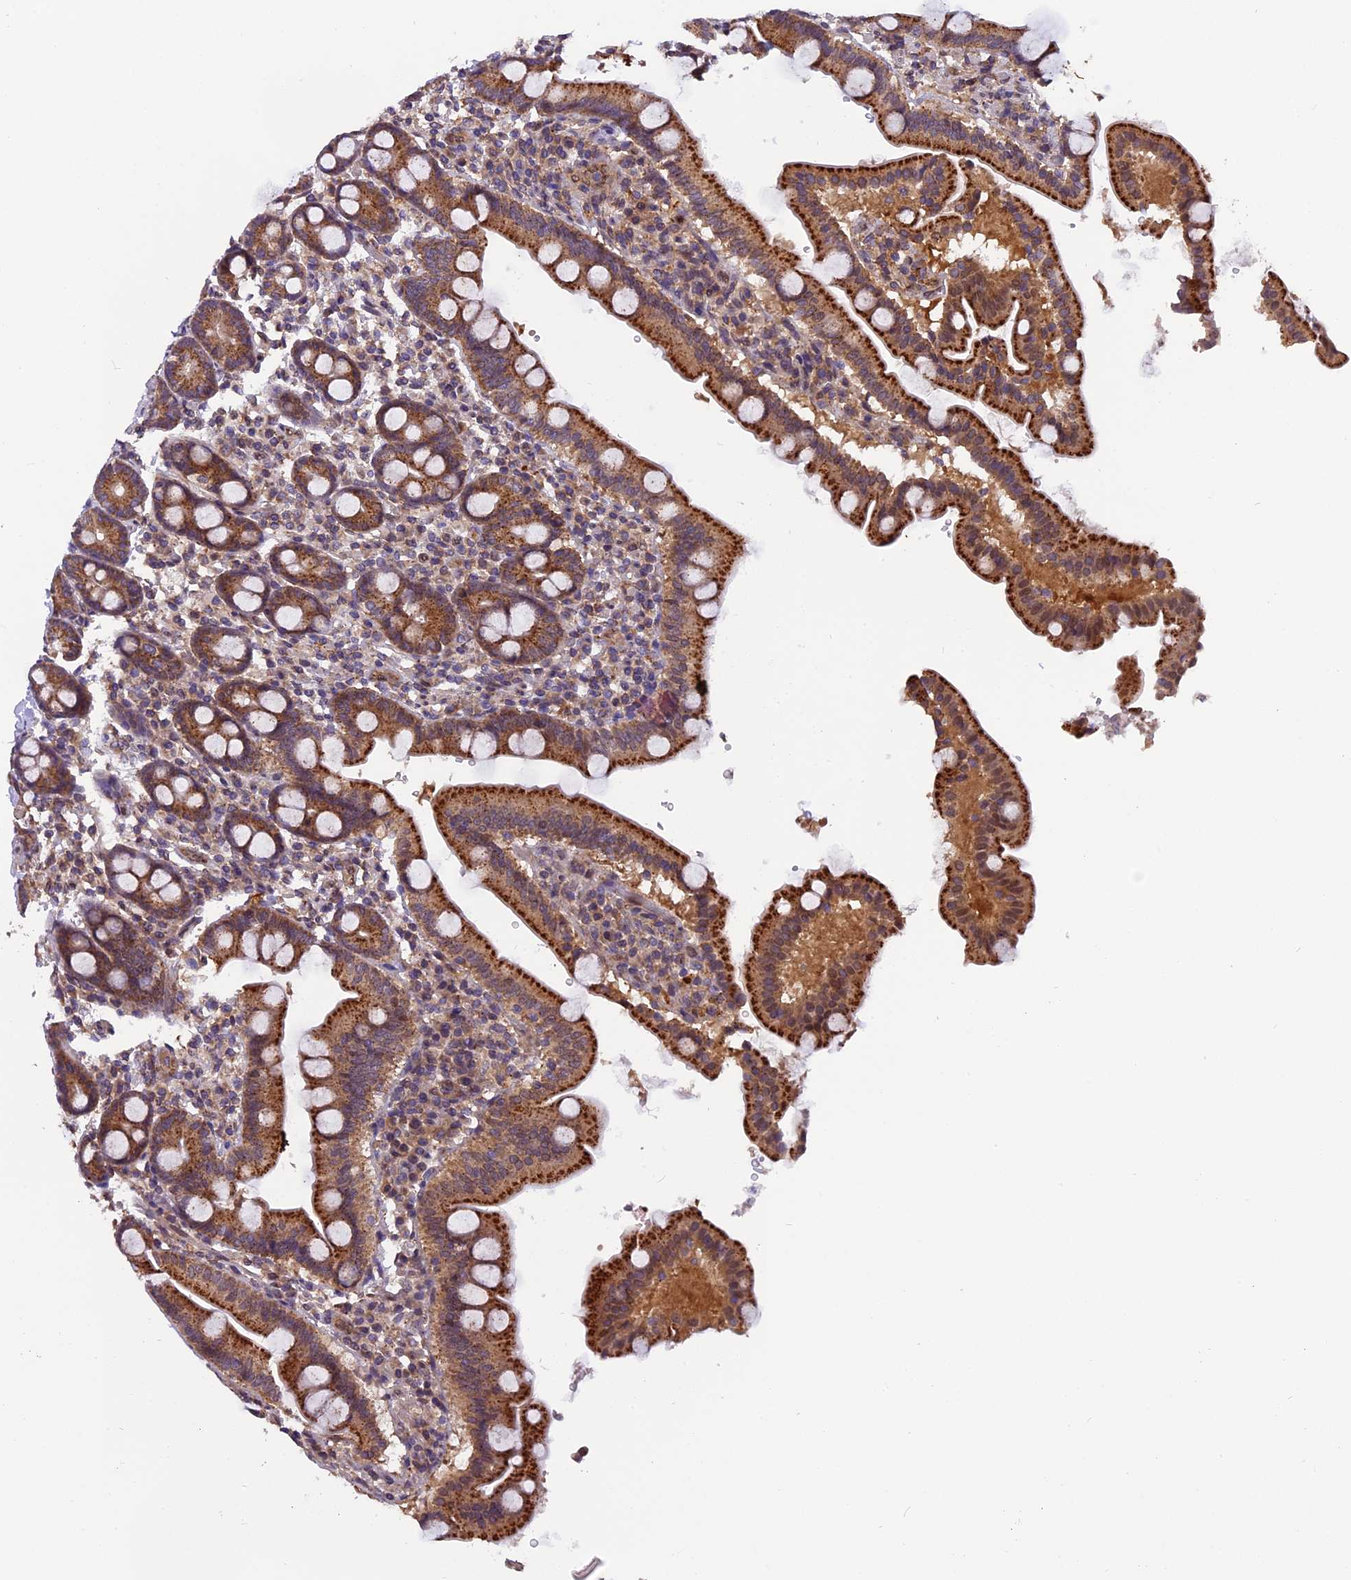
{"staining": {"intensity": "strong", "quantity": ">75%", "location": "cytoplasmic/membranous"}, "tissue": "duodenum", "cell_type": "Glandular cells", "image_type": "normal", "snomed": [{"axis": "morphology", "description": "Normal tissue, NOS"}, {"axis": "topography", "description": "Duodenum"}], "caption": "Immunohistochemical staining of unremarkable duodenum demonstrates high levels of strong cytoplasmic/membranous staining in approximately >75% of glandular cells. (Brightfield microscopy of DAB IHC at high magnification).", "gene": "CHMP2A", "patient": {"sex": "male", "age": 50}}